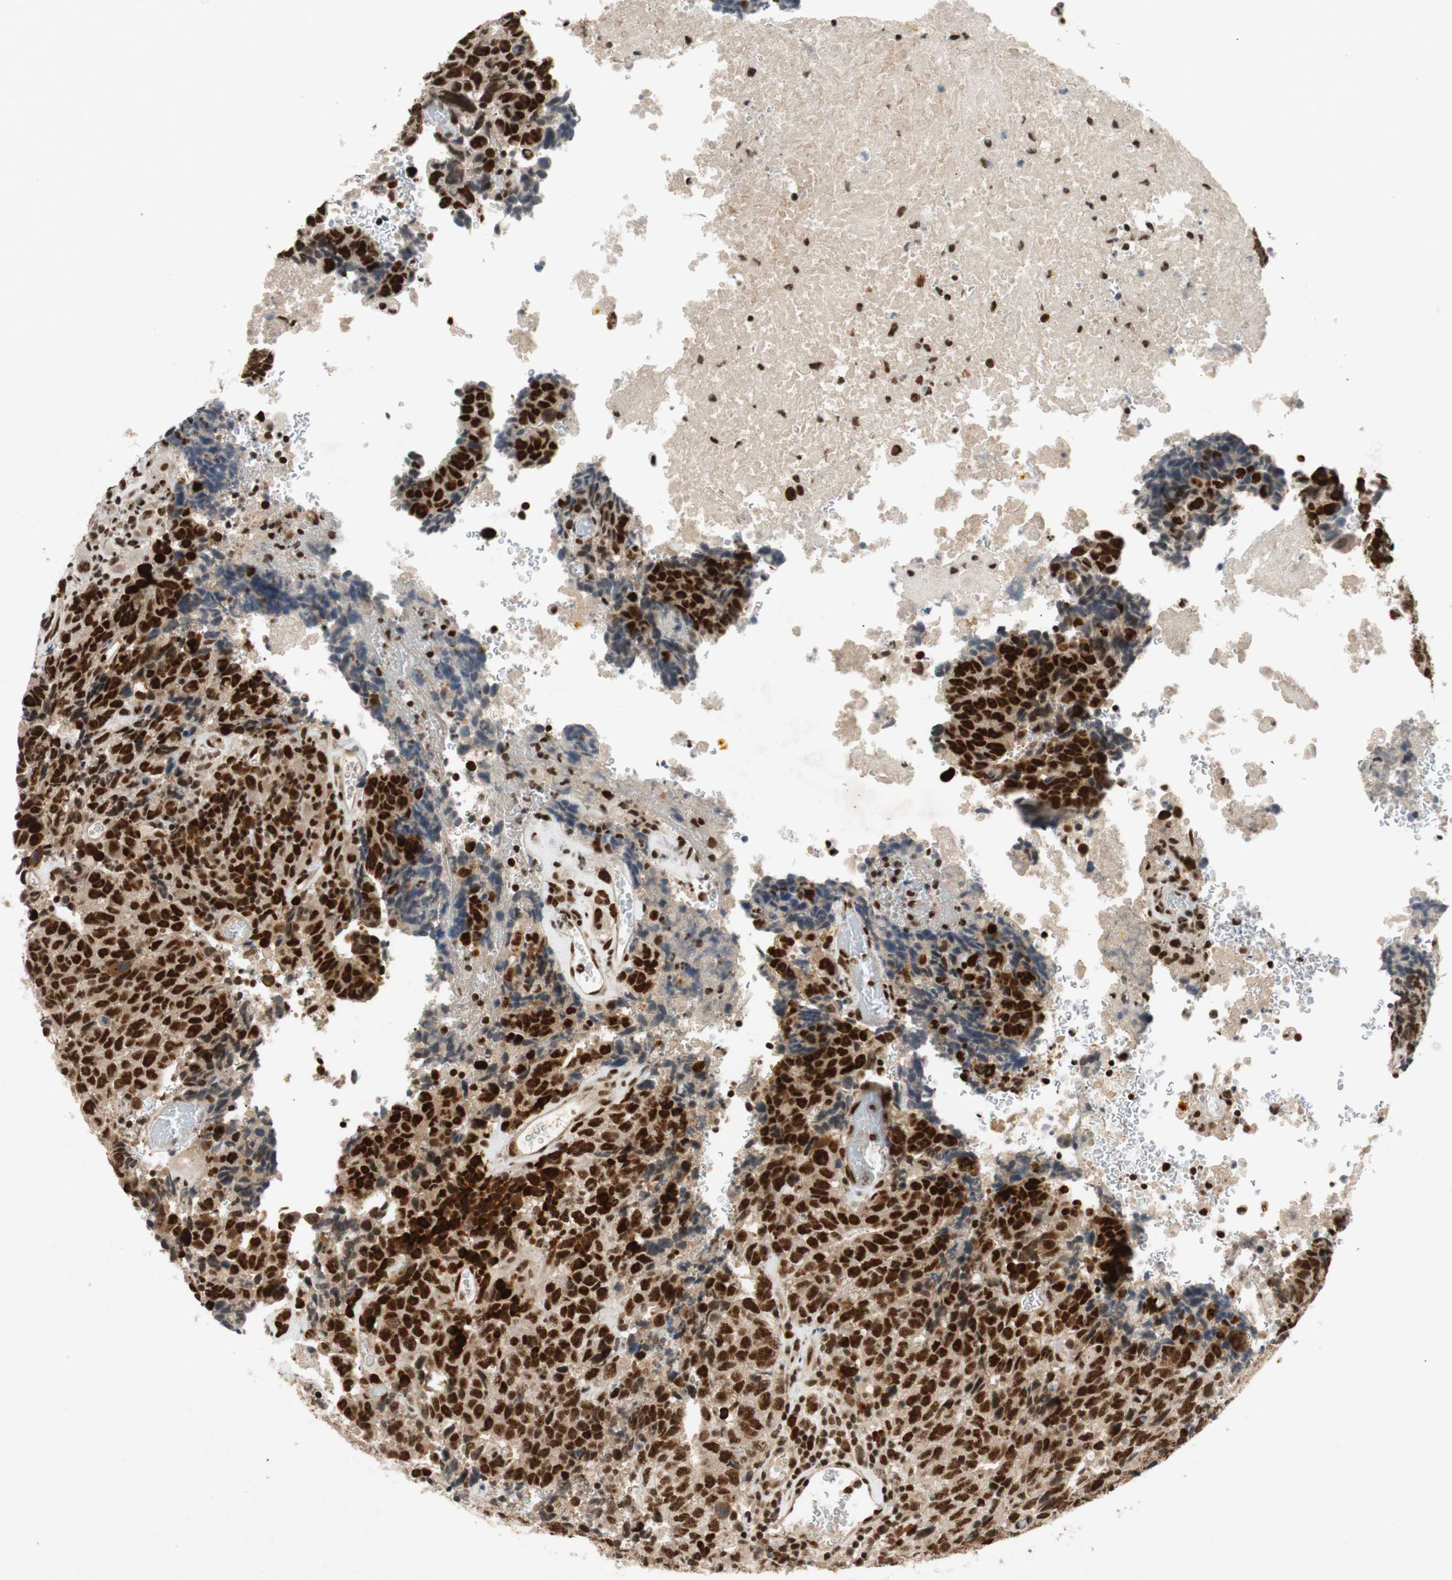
{"staining": {"intensity": "strong", "quantity": ">75%", "location": "nuclear"}, "tissue": "testis cancer", "cell_type": "Tumor cells", "image_type": "cancer", "snomed": [{"axis": "morphology", "description": "Necrosis, NOS"}, {"axis": "morphology", "description": "Carcinoma, Embryonal, NOS"}, {"axis": "topography", "description": "Testis"}], "caption": "This micrograph shows immunohistochemistry staining of human testis embryonal carcinoma, with high strong nuclear expression in about >75% of tumor cells.", "gene": "NCBP3", "patient": {"sex": "male", "age": 19}}